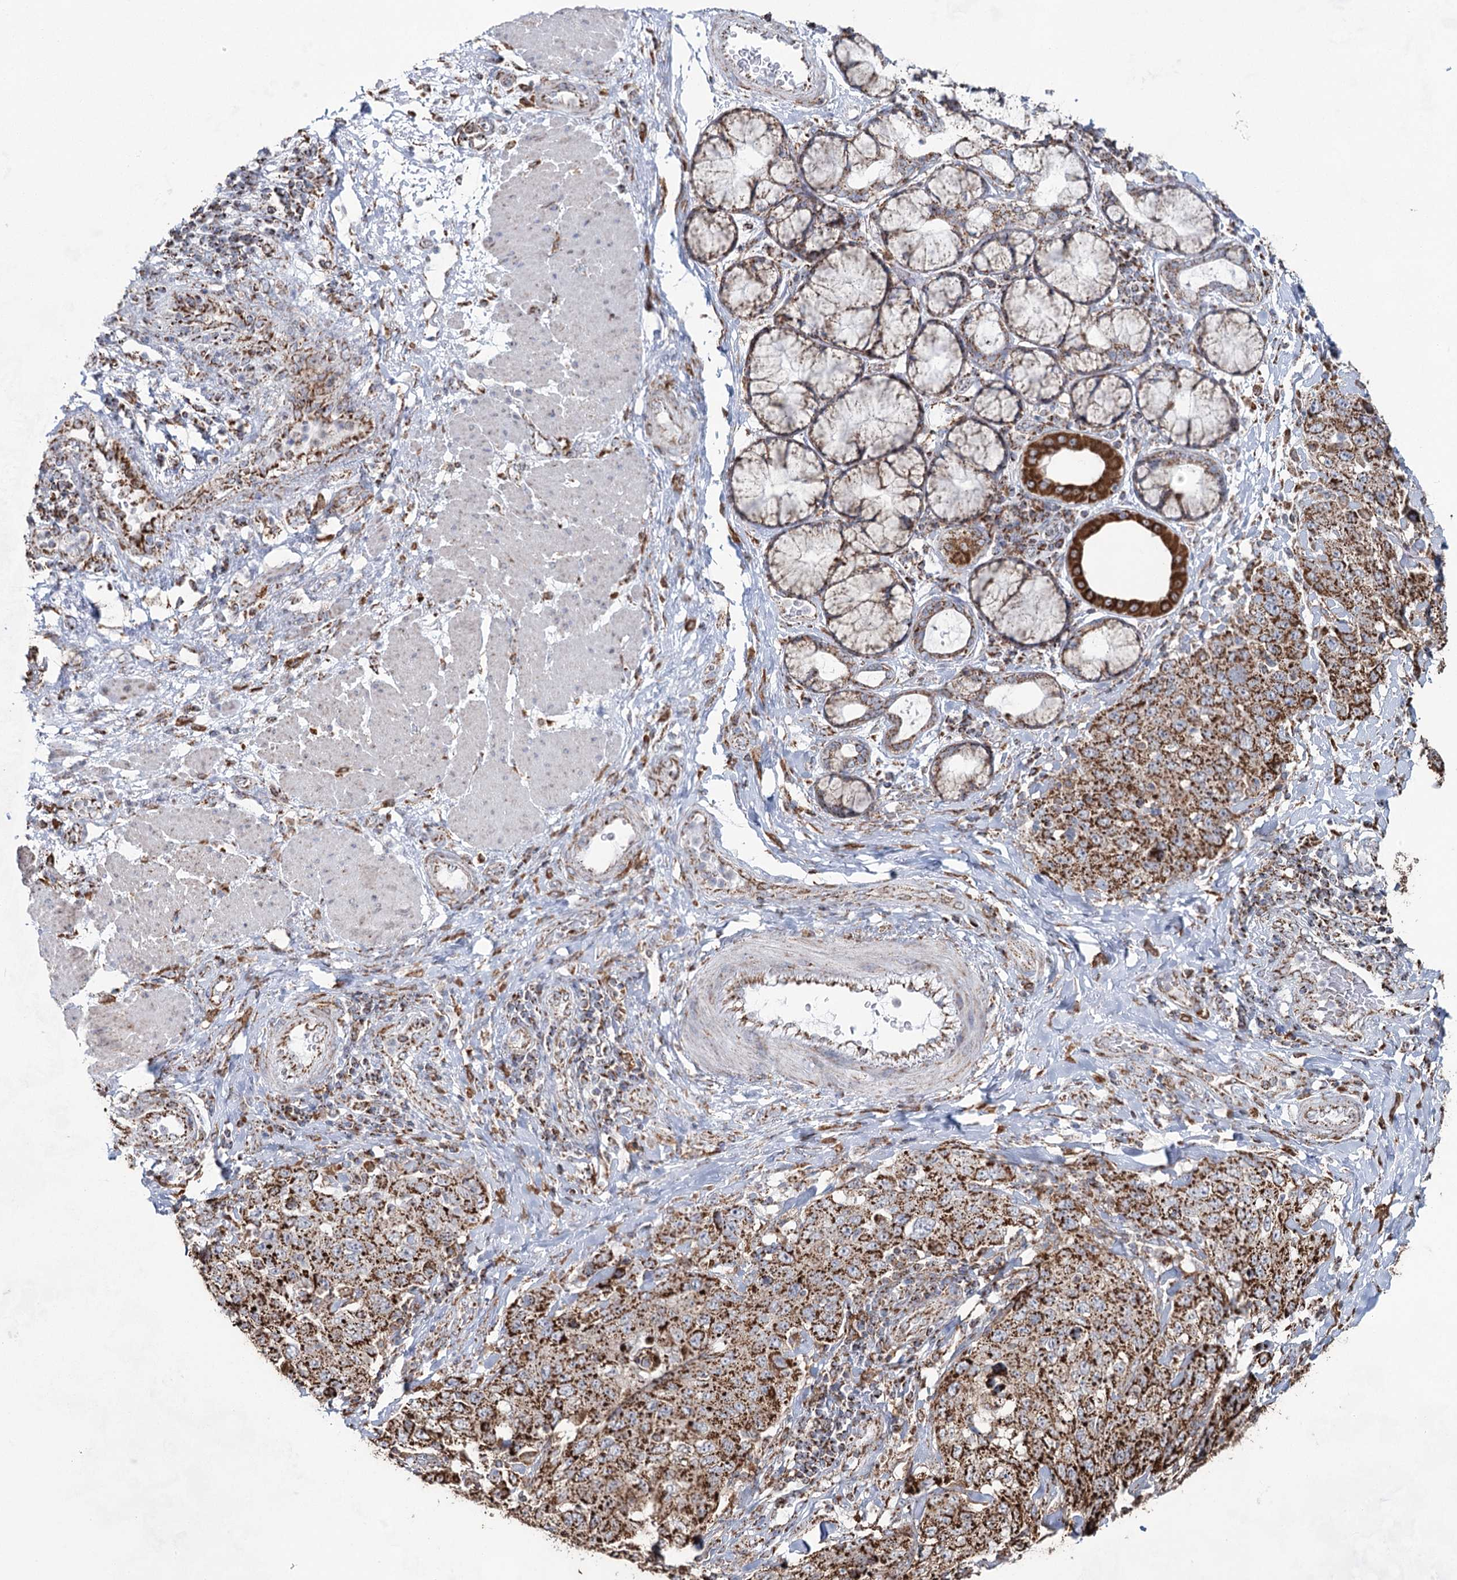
{"staining": {"intensity": "strong", "quantity": ">75%", "location": "cytoplasmic/membranous"}, "tissue": "stomach cancer", "cell_type": "Tumor cells", "image_type": "cancer", "snomed": [{"axis": "morphology", "description": "Adenocarcinoma, NOS"}, {"axis": "topography", "description": "Stomach"}], "caption": "IHC of human stomach cancer (adenocarcinoma) reveals high levels of strong cytoplasmic/membranous staining in about >75% of tumor cells. The staining is performed using DAB brown chromogen to label protein expression. The nuclei are counter-stained blue using hematoxylin.", "gene": "CWF19L1", "patient": {"sex": "male", "age": 48}}